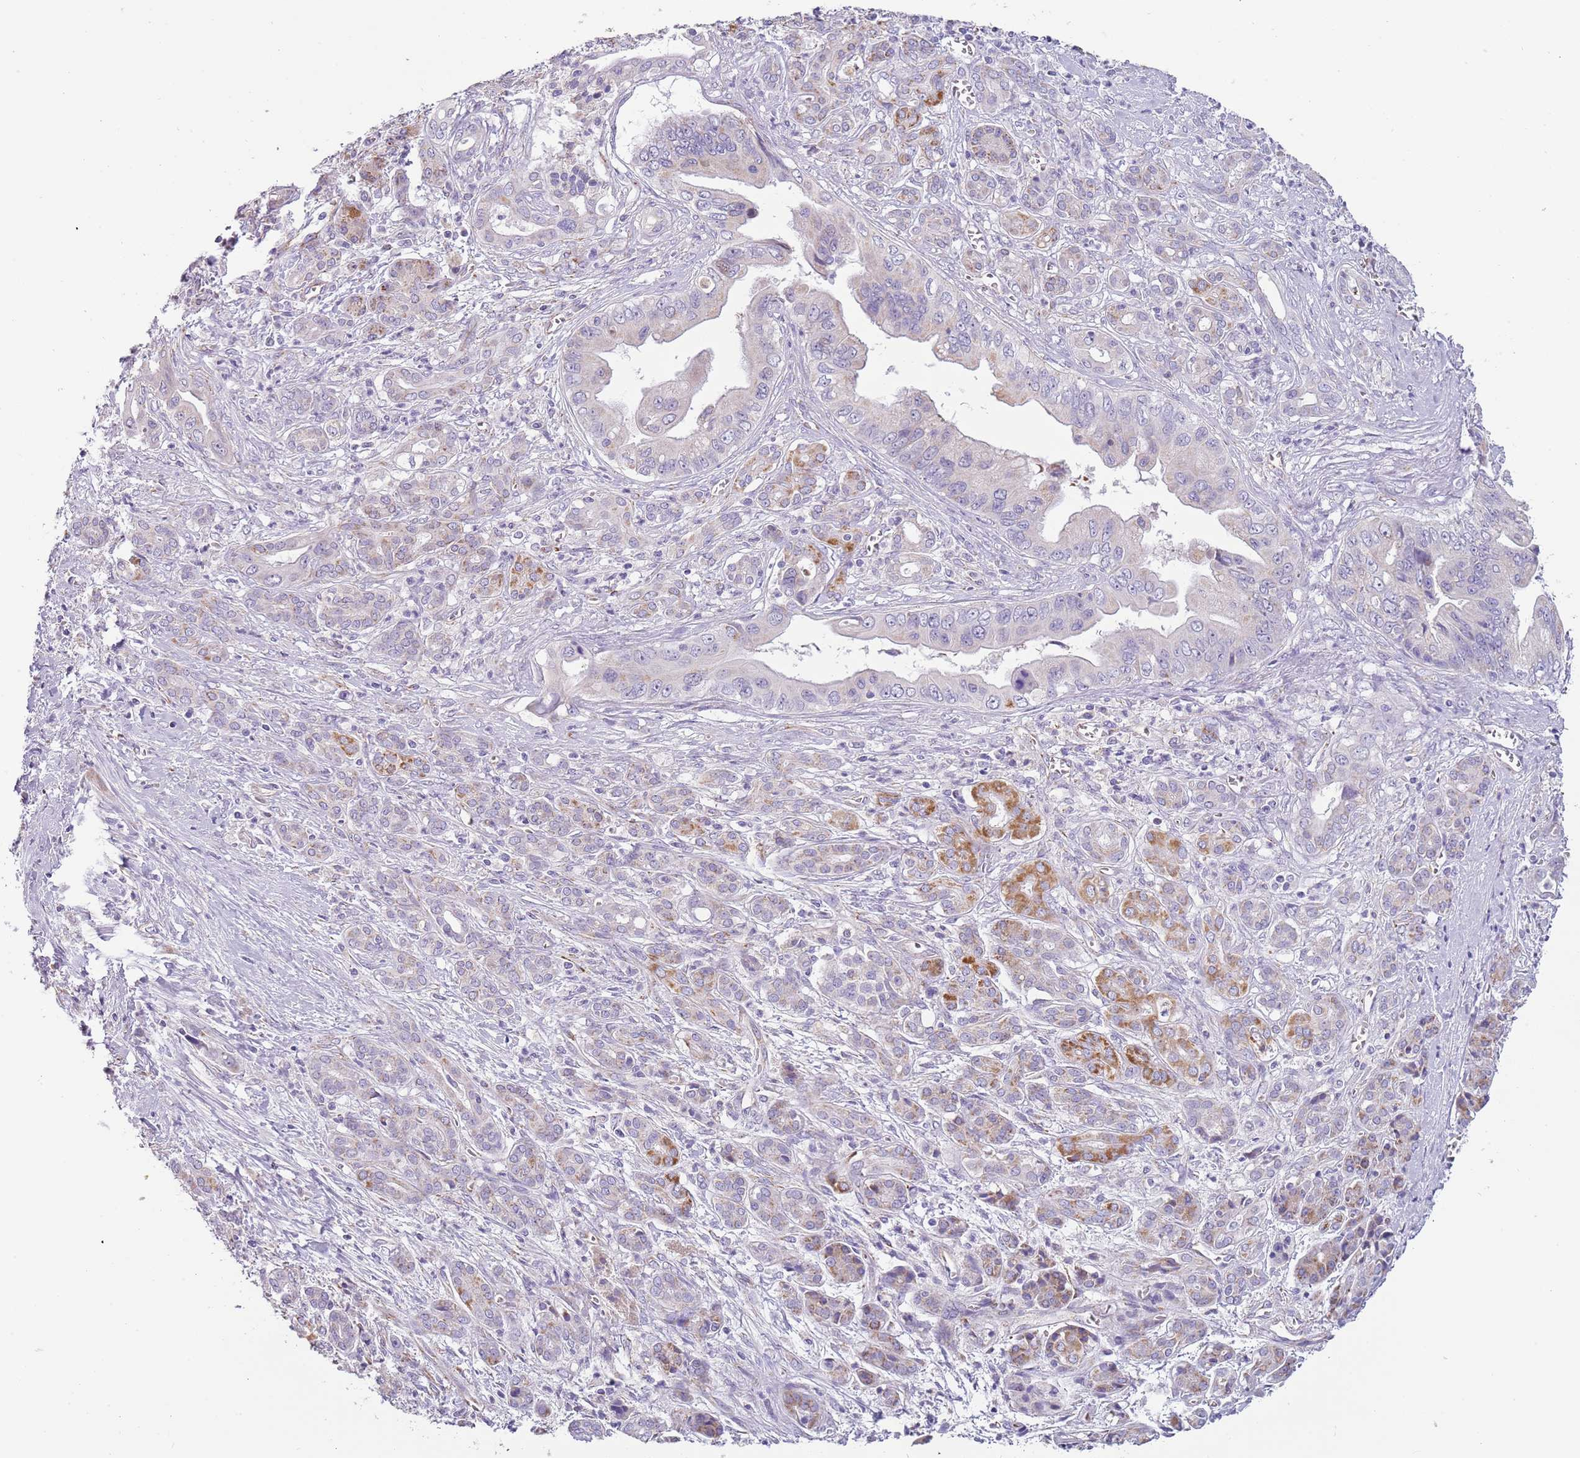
{"staining": {"intensity": "negative", "quantity": "none", "location": "none"}, "tissue": "pancreatic cancer", "cell_type": "Tumor cells", "image_type": "cancer", "snomed": [{"axis": "morphology", "description": "Adenocarcinoma, NOS"}, {"axis": "topography", "description": "Pancreas"}], "caption": "Tumor cells are negative for brown protein staining in pancreatic cancer (adenocarcinoma).", "gene": "RNF222", "patient": {"sex": "male", "age": 59}}